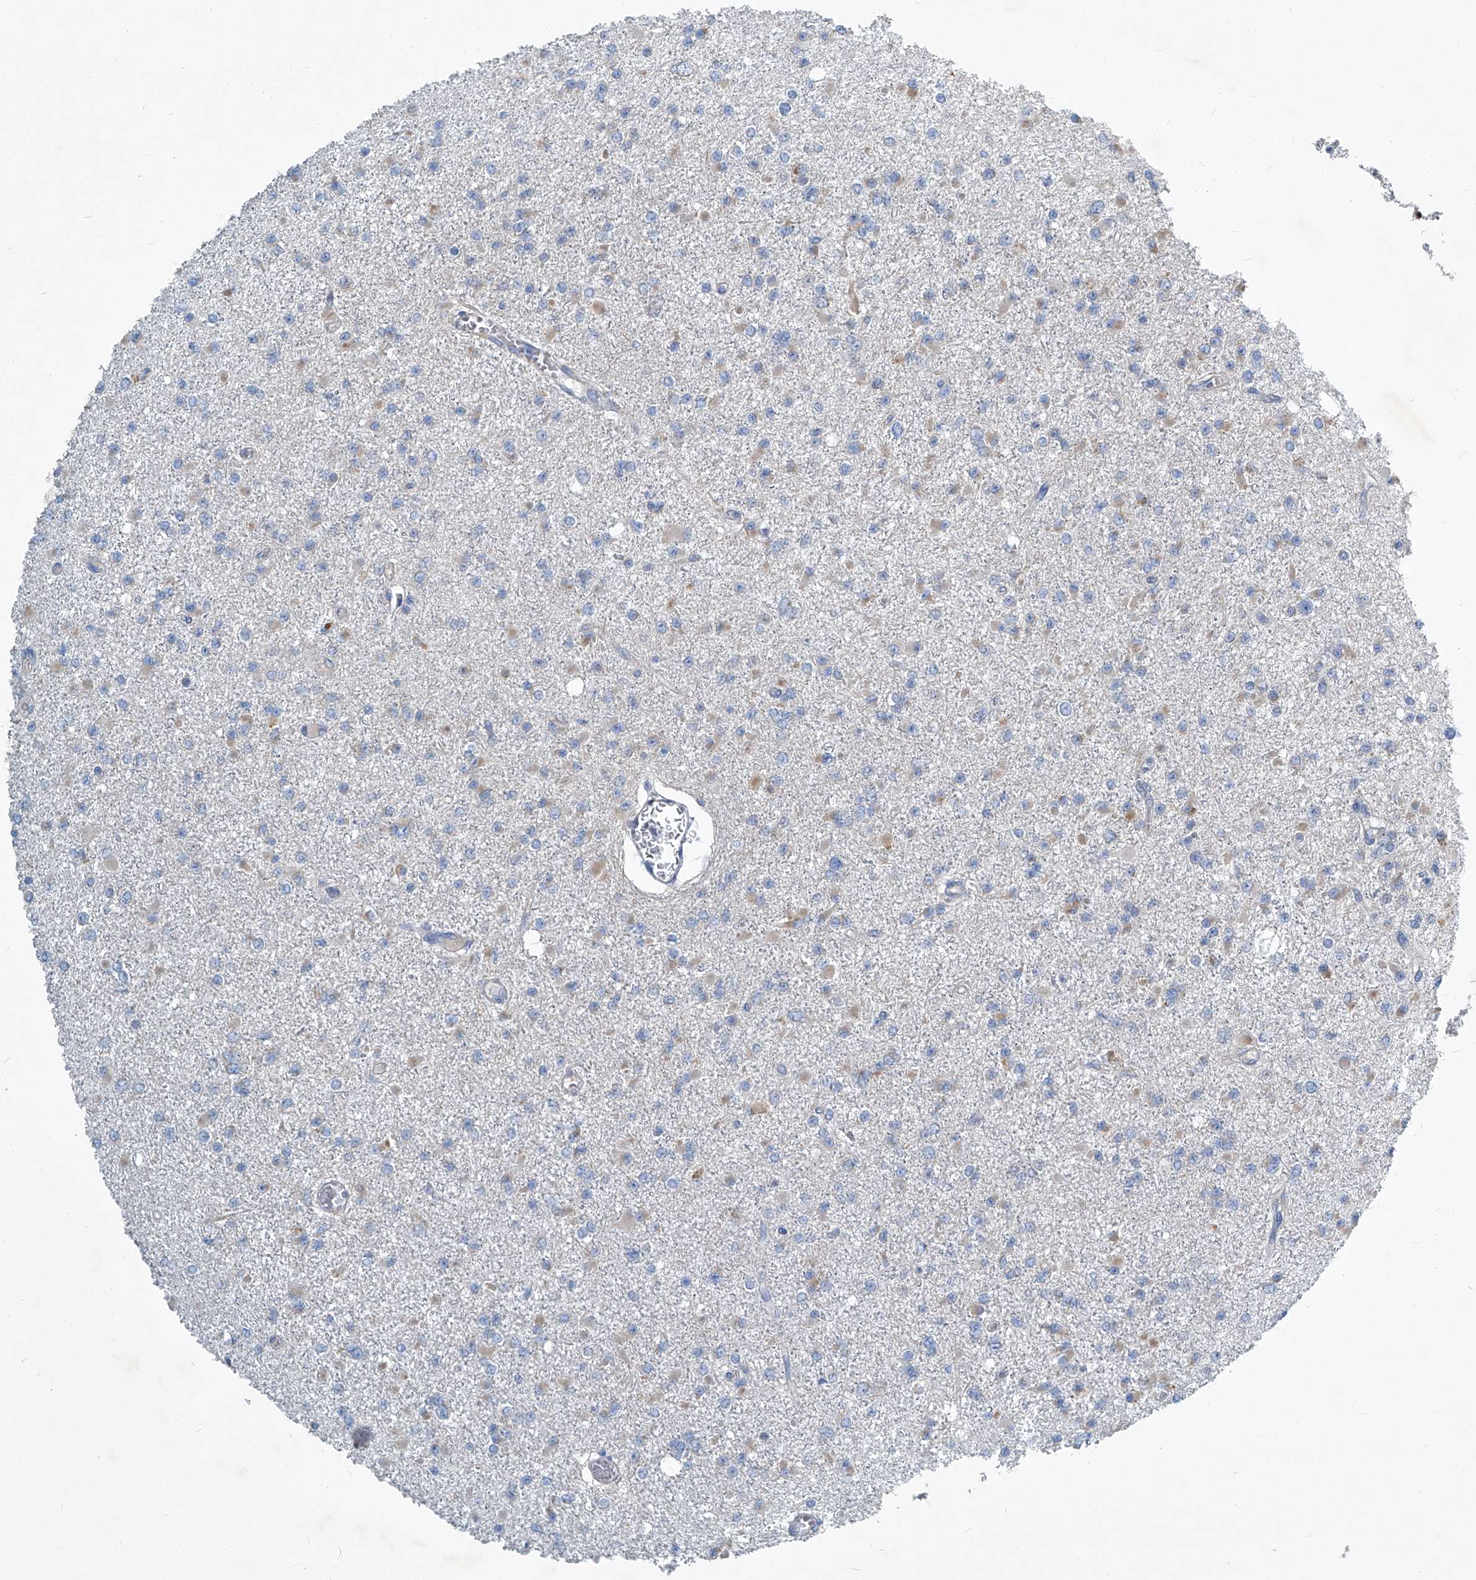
{"staining": {"intensity": "weak", "quantity": "<25%", "location": "cytoplasmic/membranous"}, "tissue": "glioma", "cell_type": "Tumor cells", "image_type": "cancer", "snomed": [{"axis": "morphology", "description": "Glioma, malignant, Low grade"}, {"axis": "topography", "description": "Brain"}], "caption": "IHC micrograph of neoplastic tissue: malignant glioma (low-grade) stained with DAB (3,3'-diaminobenzidine) demonstrates no significant protein staining in tumor cells. The staining is performed using DAB (3,3'-diaminobenzidine) brown chromogen with nuclei counter-stained in using hematoxylin.", "gene": "SLC26A11", "patient": {"sex": "female", "age": 22}}